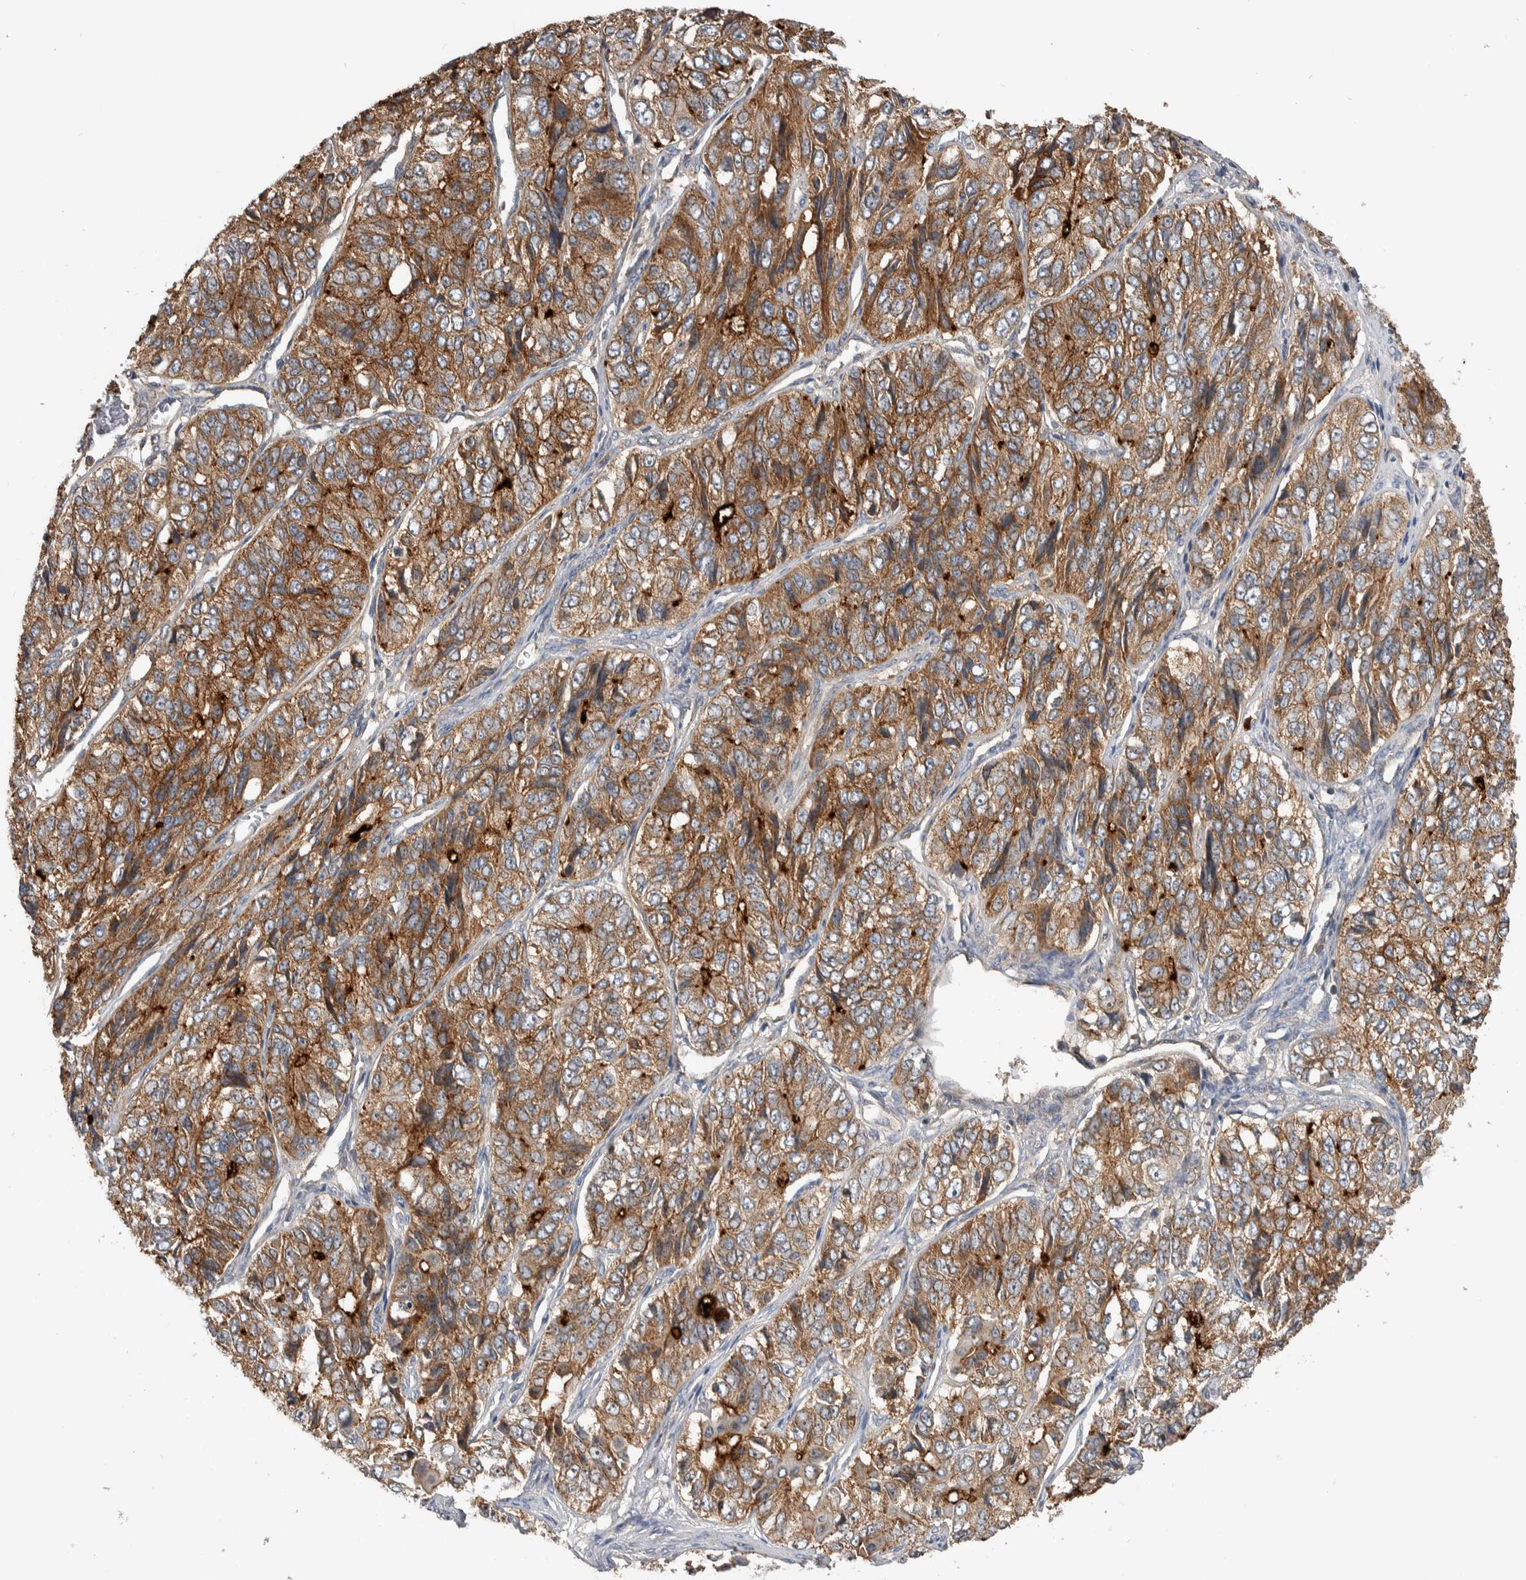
{"staining": {"intensity": "weak", "quantity": ">75%", "location": "cytoplasmic/membranous"}, "tissue": "ovarian cancer", "cell_type": "Tumor cells", "image_type": "cancer", "snomed": [{"axis": "morphology", "description": "Carcinoma, endometroid"}, {"axis": "topography", "description": "Ovary"}], "caption": "Ovarian endometroid carcinoma was stained to show a protein in brown. There is low levels of weak cytoplasmic/membranous staining in approximately >75% of tumor cells. The staining was performed using DAB to visualize the protein expression in brown, while the nuclei were stained in blue with hematoxylin (Magnification: 20x).", "gene": "SDCBP", "patient": {"sex": "female", "age": 51}}